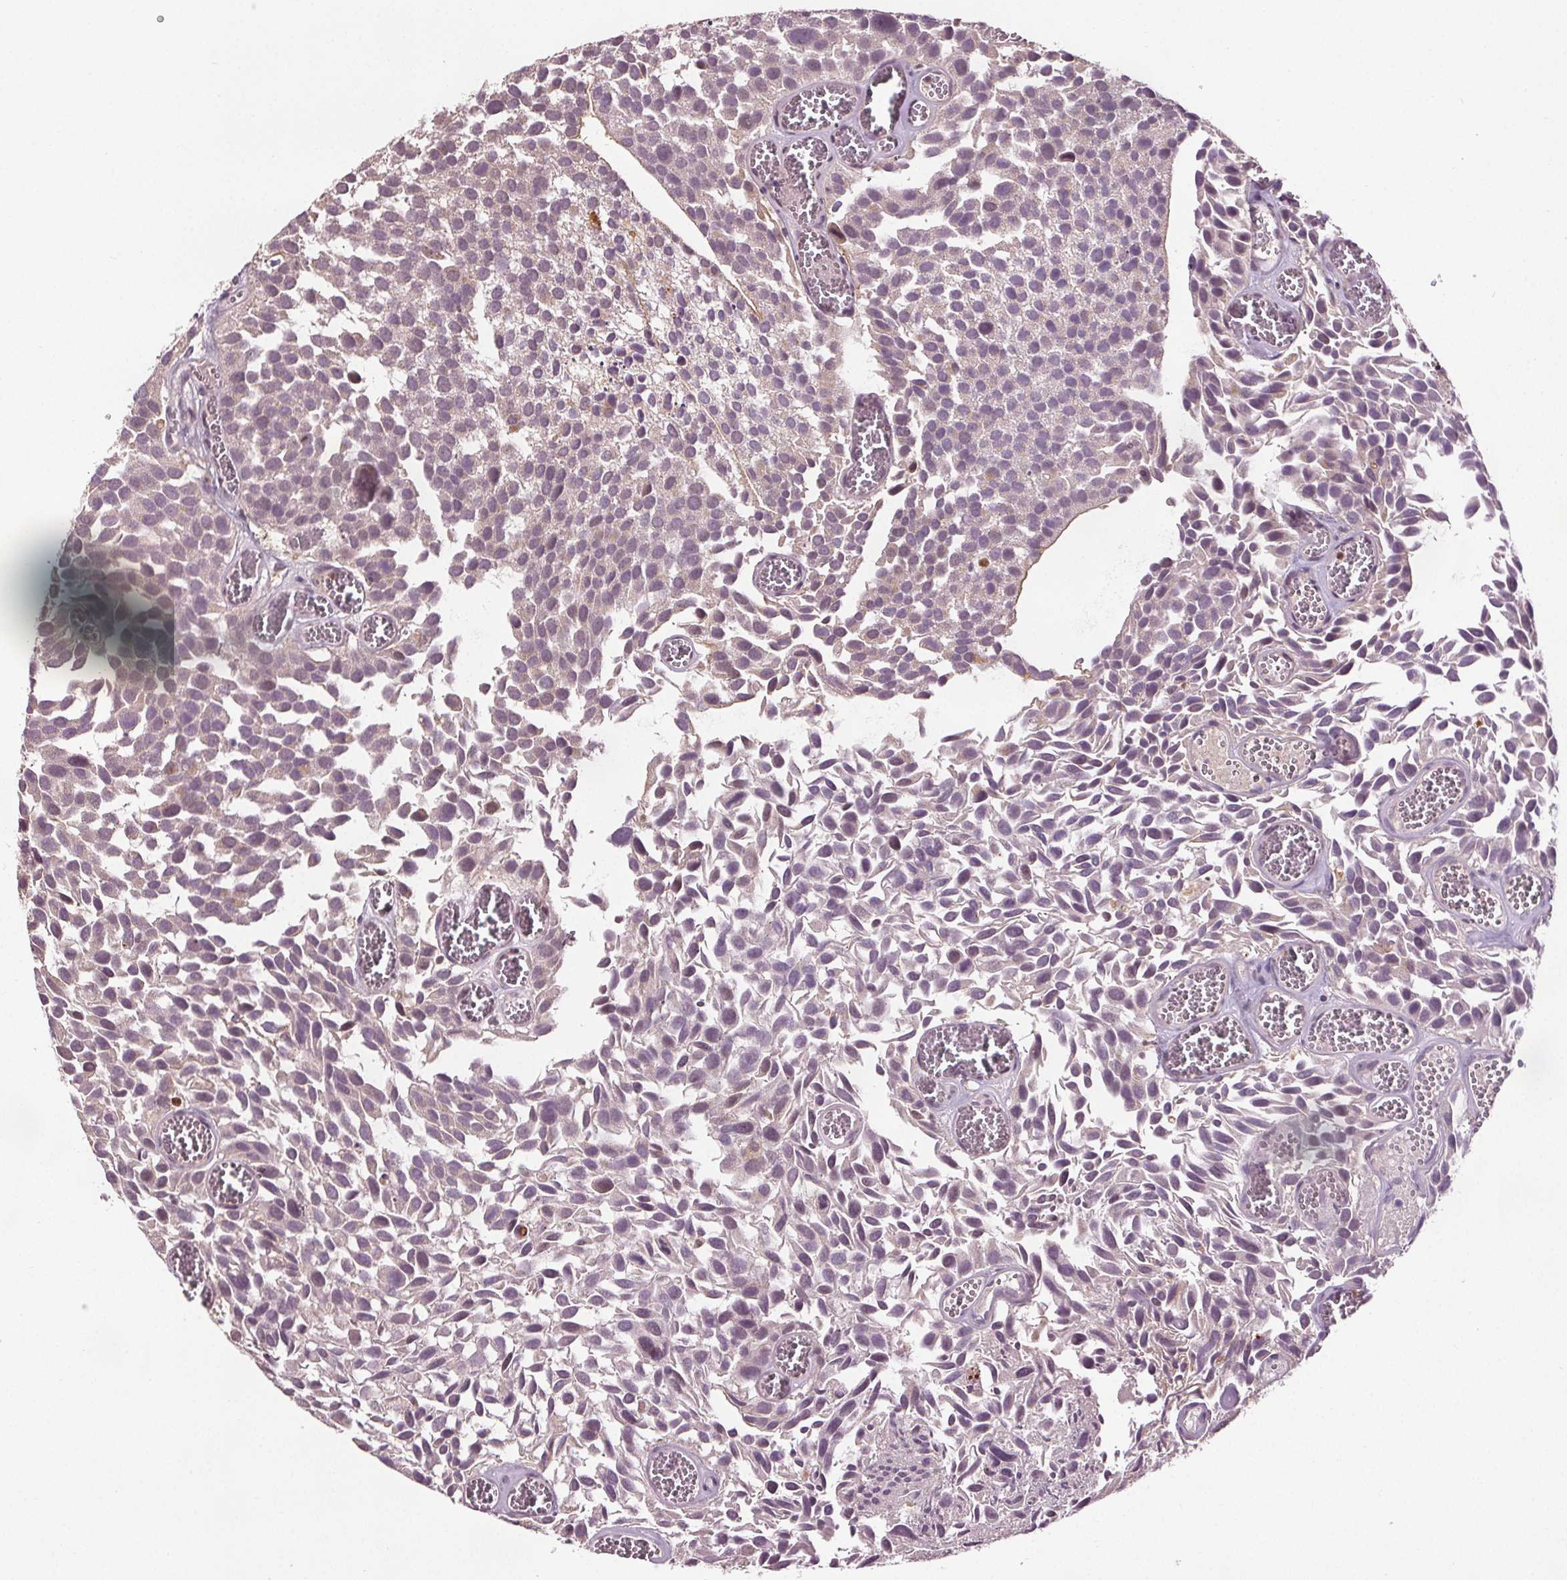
{"staining": {"intensity": "weak", "quantity": "<25%", "location": "nuclear"}, "tissue": "urothelial cancer", "cell_type": "Tumor cells", "image_type": "cancer", "snomed": [{"axis": "morphology", "description": "Urothelial carcinoma, Low grade"}, {"axis": "topography", "description": "Urinary bladder"}], "caption": "Tumor cells show no significant protein staining in urothelial carcinoma (low-grade).", "gene": "DDX11", "patient": {"sex": "female", "age": 69}}